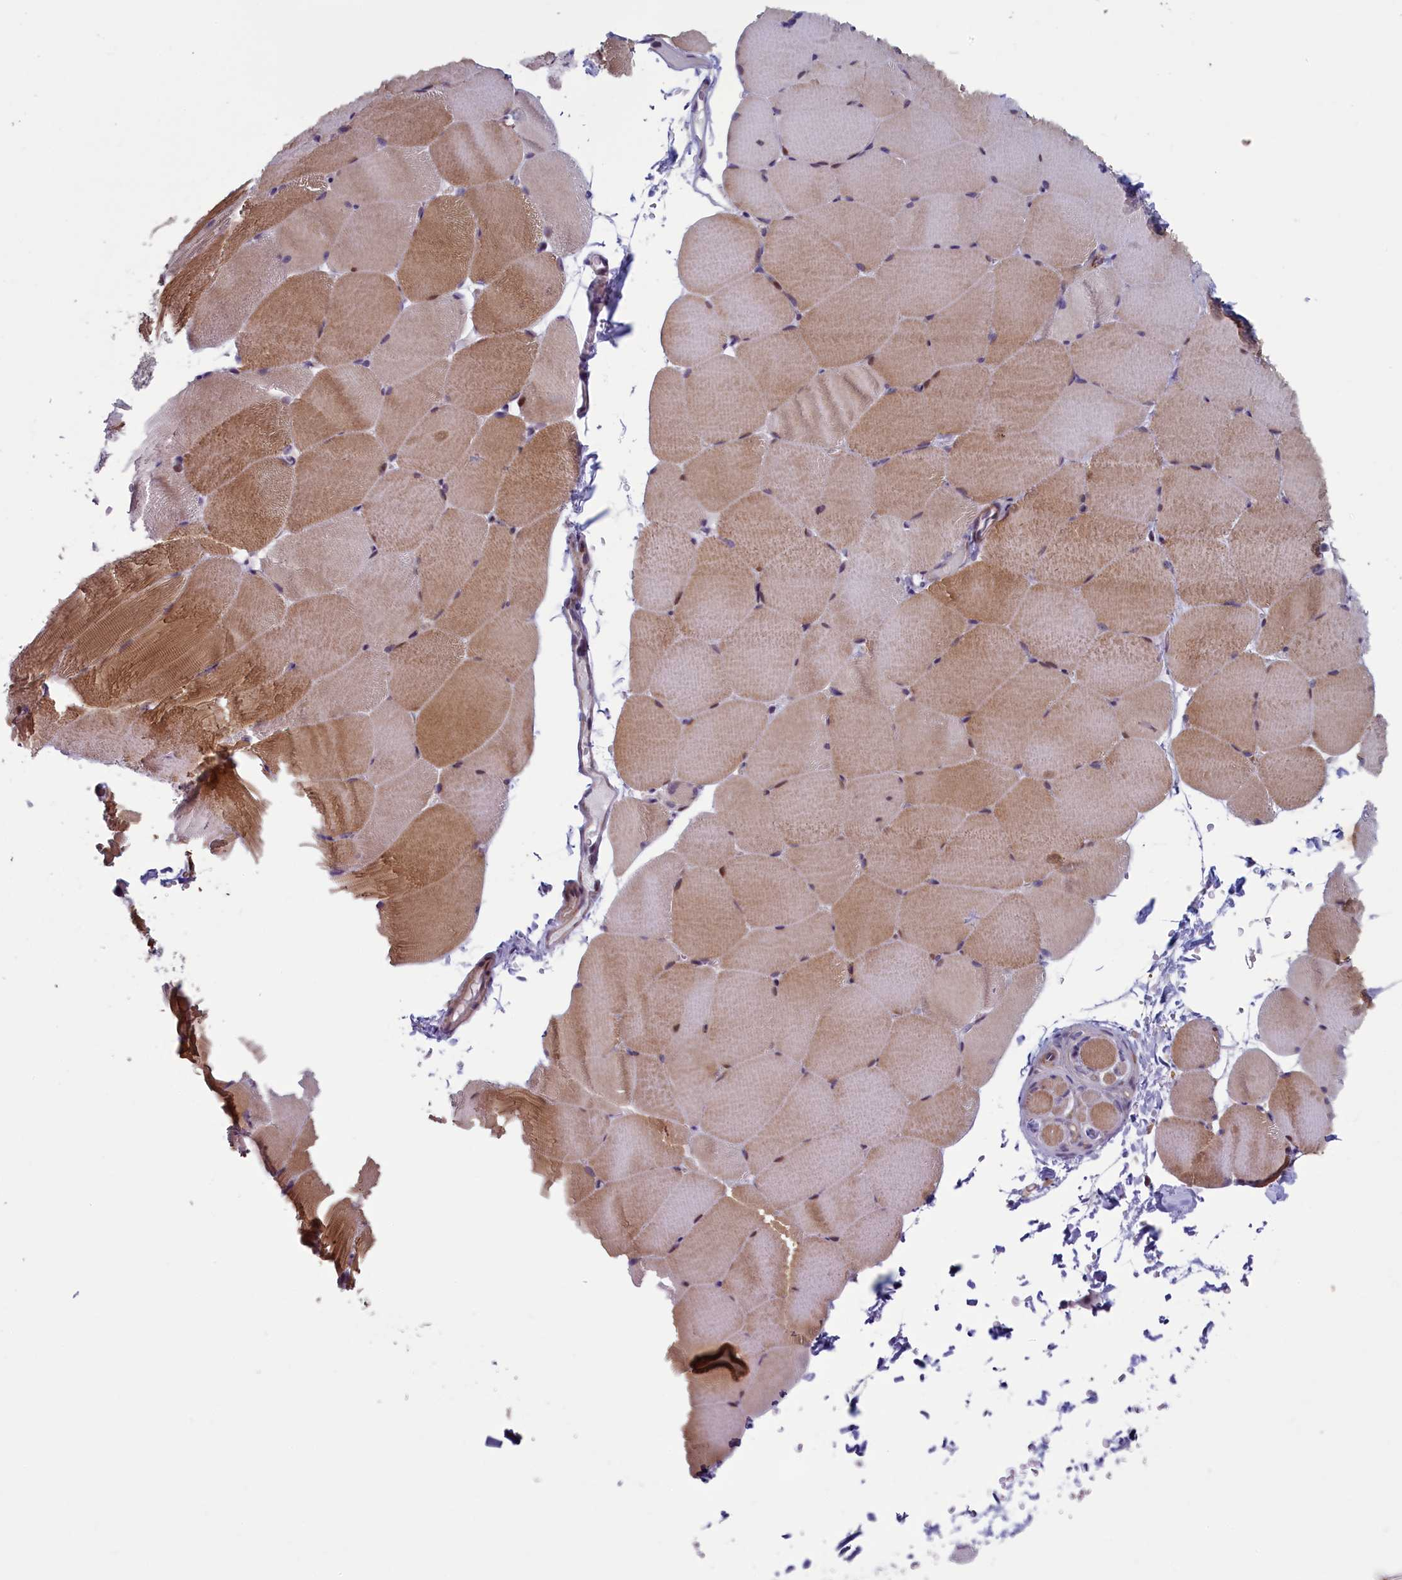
{"staining": {"intensity": "moderate", "quantity": "25%-75%", "location": "cytoplasmic/membranous"}, "tissue": "skeletal muscle", "cell_type": "Myocytes", "image_type": "normal", "snomed": [{"axis": "morphology", "description": "Normal tissue, NOS"}, {"axis": "topography", "description": "Skeletal muscle"}, {"axis": "topography", "description": "Parathyroid gland"}], "caption": "Skeletal muscle stained for a protein (brown) exhibits moderate cytoplasmic/membranous positive expression in approximately 25%-75% of myocytes.", "gene": "ANKRD39", "patient": {"sex": "female", "age": 37}}